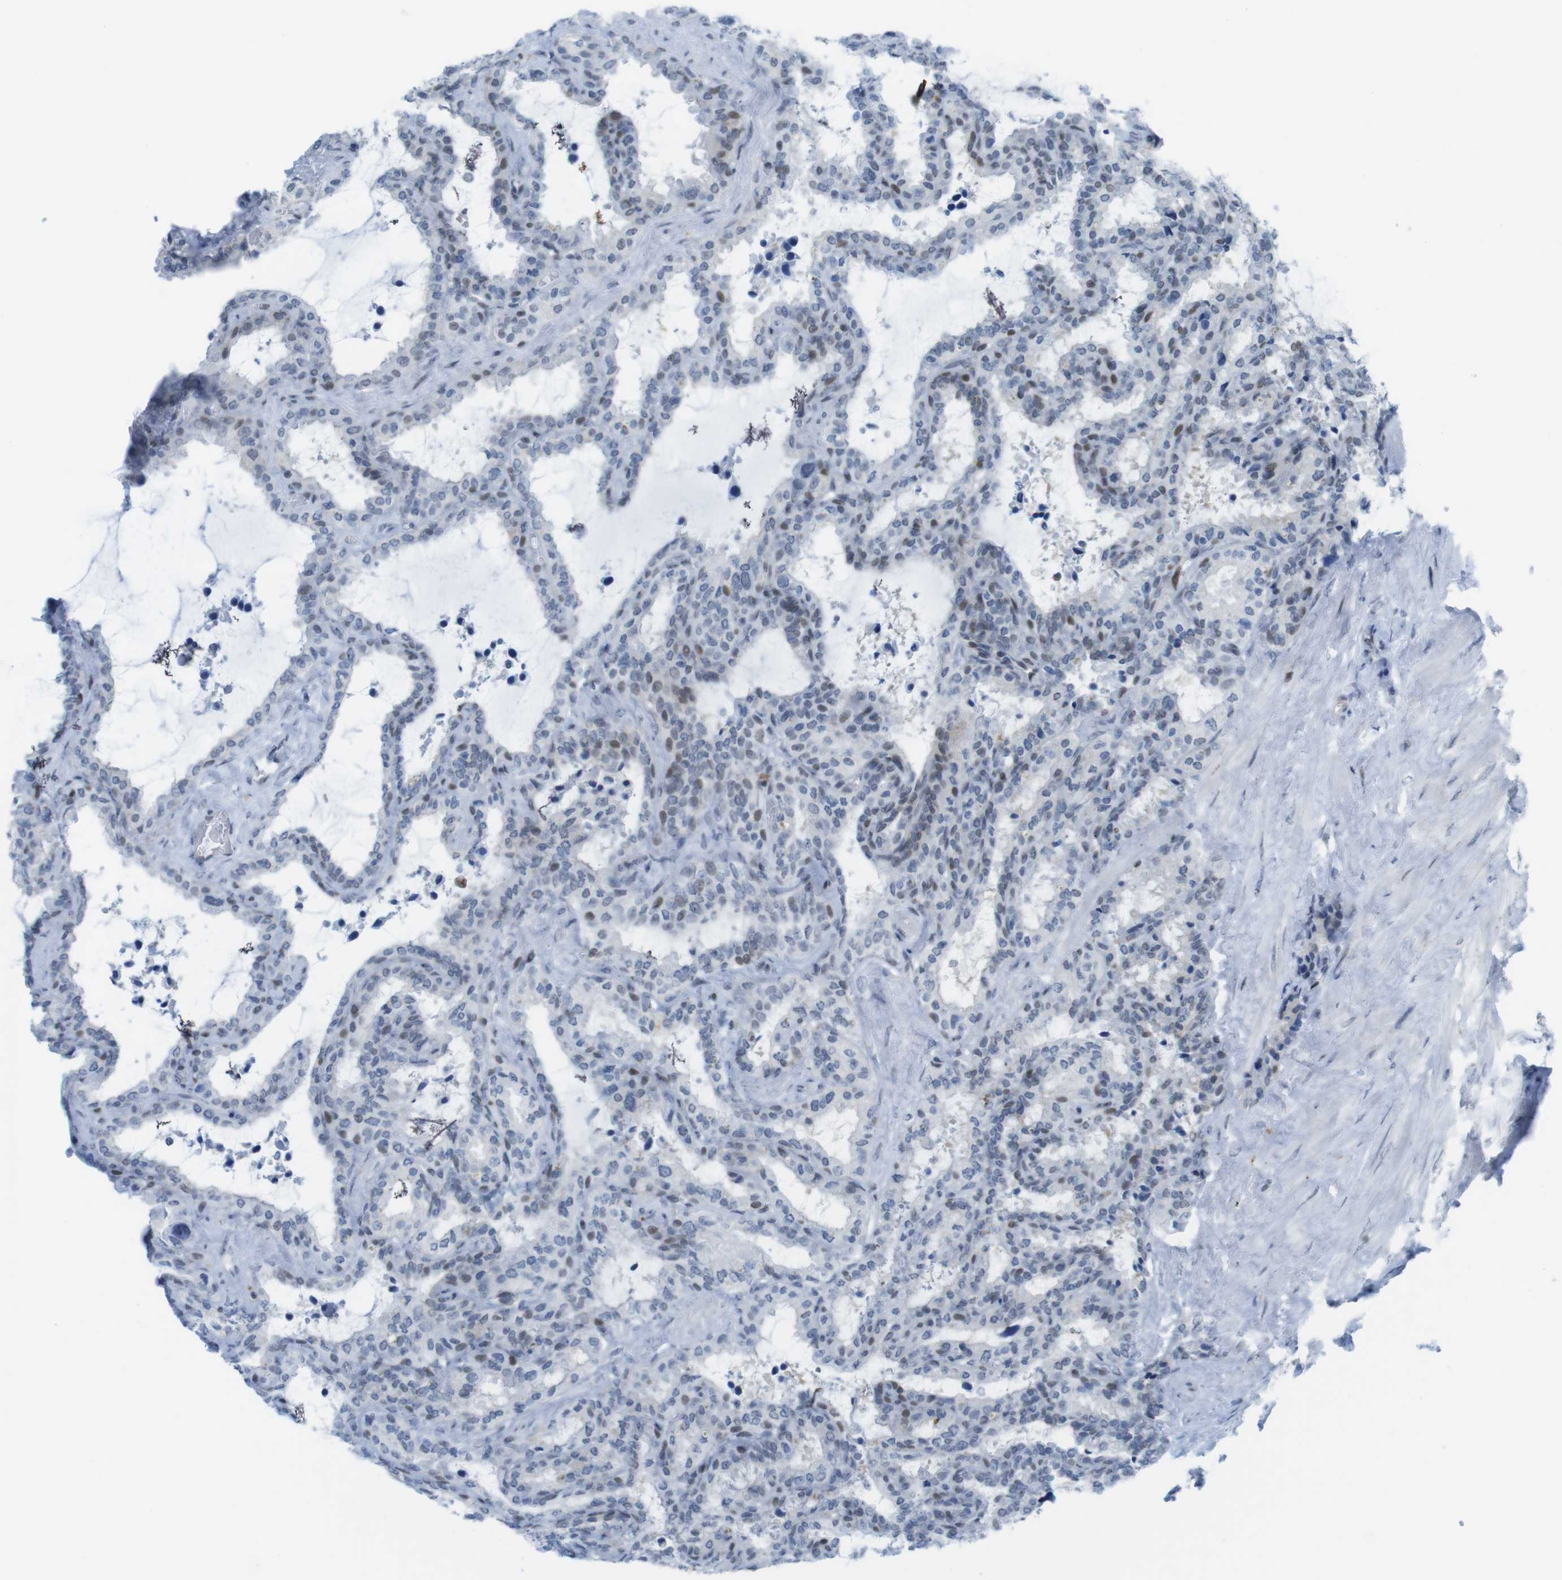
{"staining": {"intensity": "moderate", "quantity": "<25%", "location": "nuclear"}, "tissue": "seminal vesicle", "cell_type": "Glandular cells", "image_type": "normal", "snomed": [{"axis": "morphology", "description": "Normal tissue, NOS"}, {"axis": "topography", "description": "Seminal veicle"}], "caption": "Brown immunohistochemical staining in normal seminal vesicle displays moderate nuclear expression in about <25% of glandular cells. The protein is shown in brown color, while the nuclei are stained blue.", "gene": "UBB", "patient": {"sex": "male", "age": 46}}